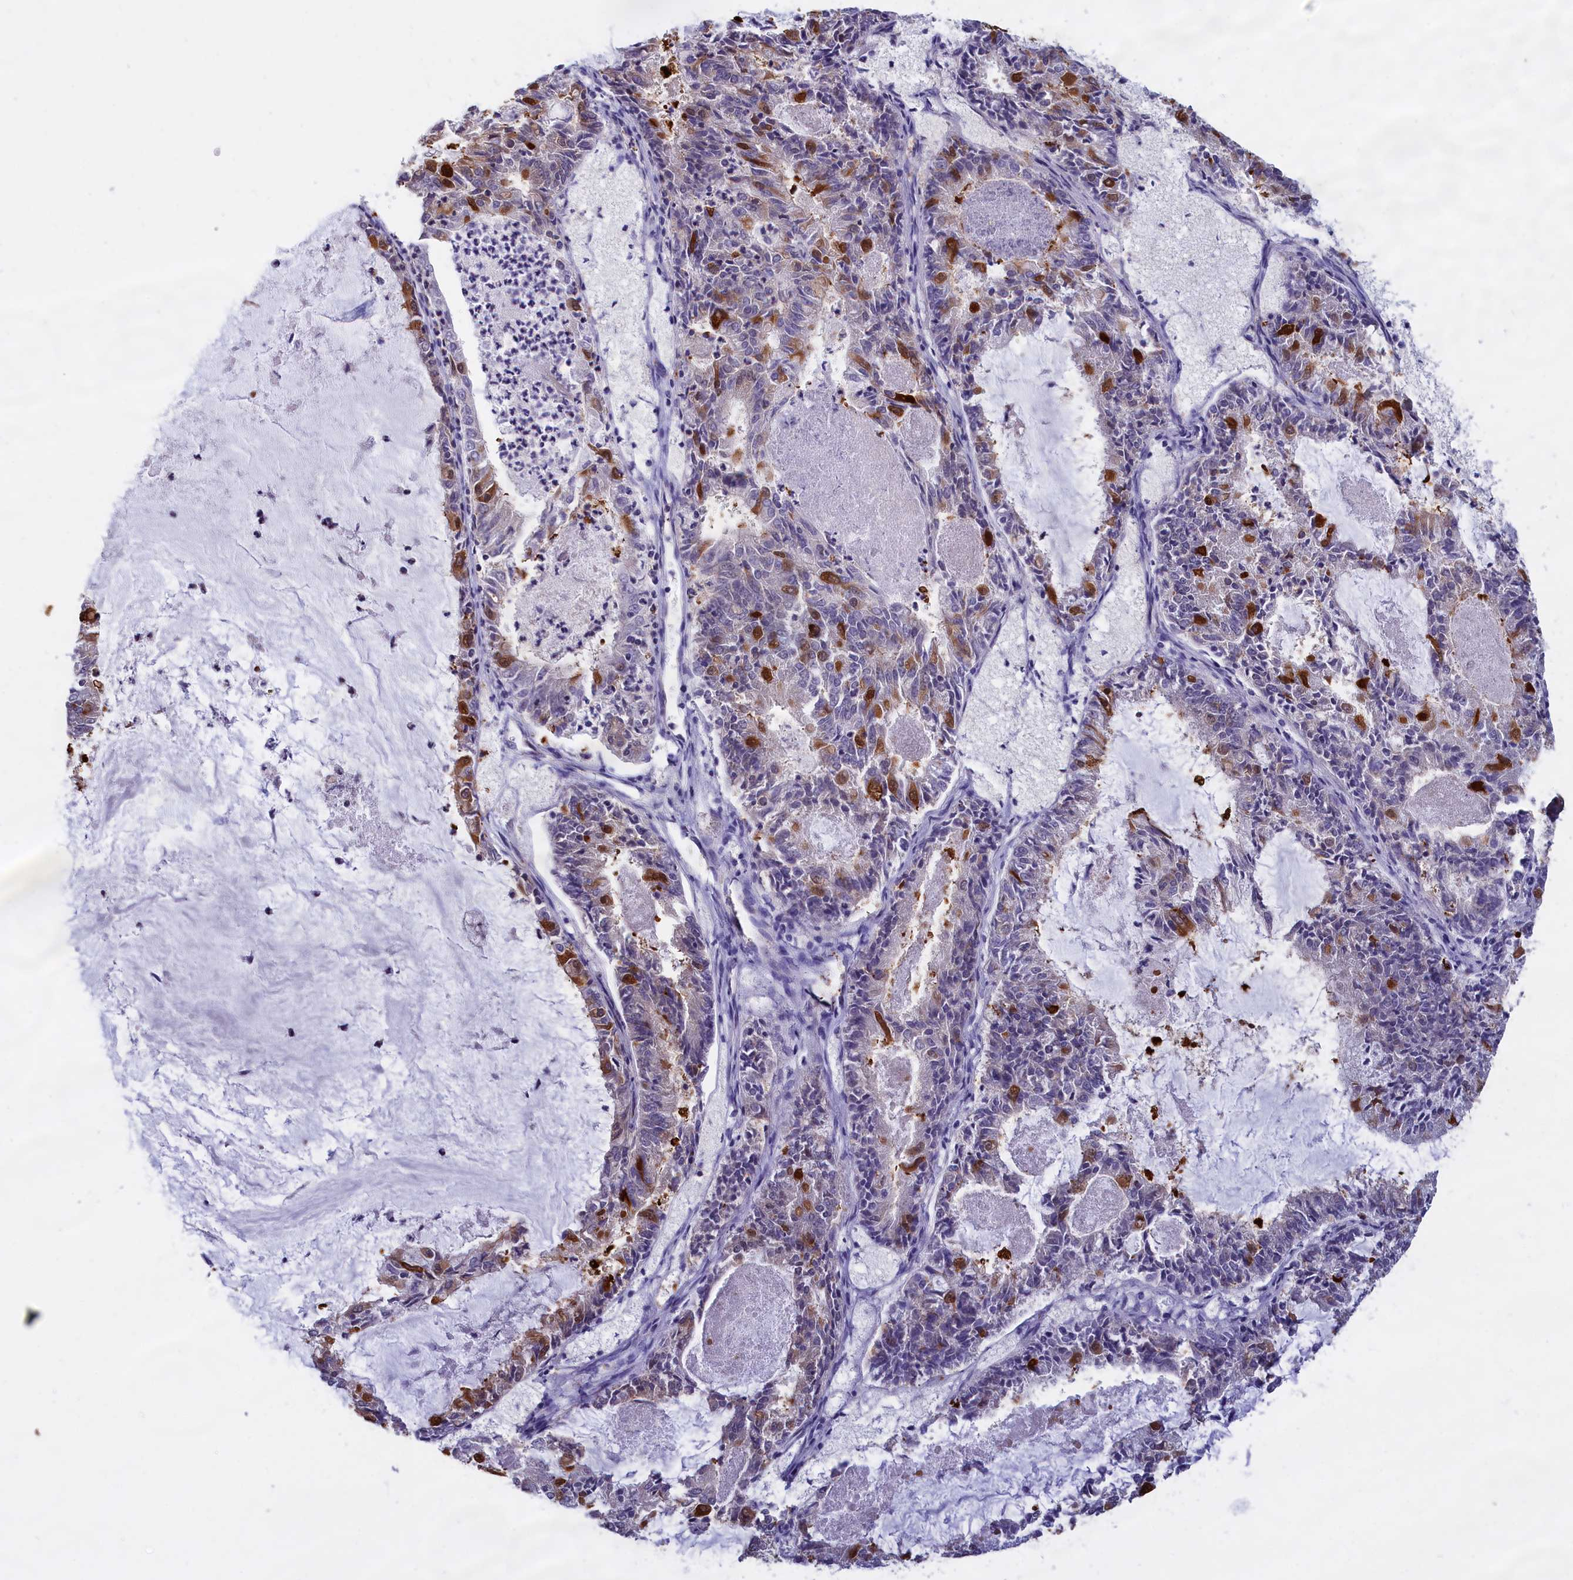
{"staining": {"intensity": "moderate", "quantity": "<25%", "location": "cytoplasmic/membranous"}, "tissue": "endometrial cancer", "cell_type": "Tumor cells", "image_type": "cancer", "snomed": [{"axis": "morphology", "description": "Adenocarcinoma, NOS"}, {"axis": "topography", "description": "Endometrium"}], "caption": "This is an image of IHC staining of endometrial adenocarcinoma, which shows moderate expression in the cytoplasmic/membranous of tumor cells.", "gene": "ABCC8", "patient": {"sex": "female", "age": 57}}